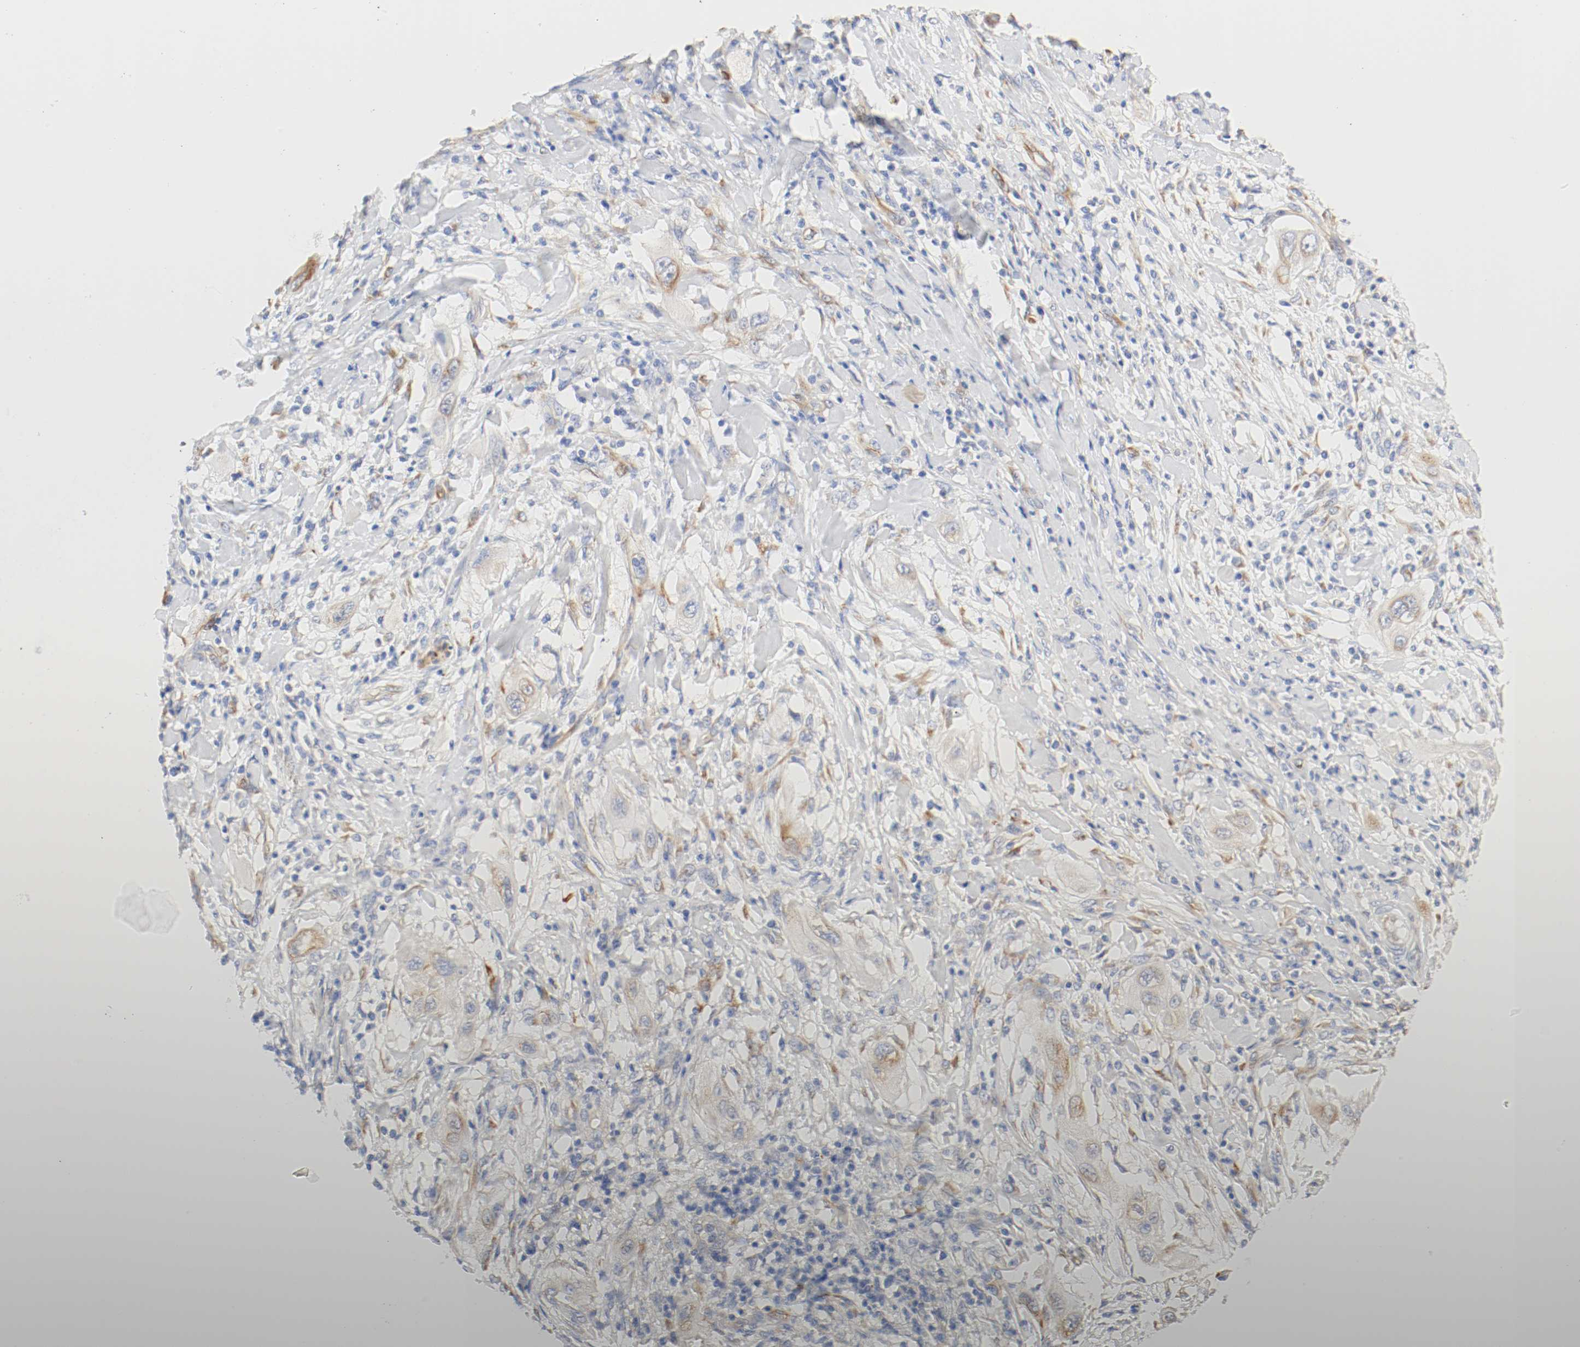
{"staining": {"intensity": "moderate", "quantity": "<25%", "location": "cytoplasmic/membranous"}, "tissue": "lung cancer", "cell_type": "Tumor cells", "image_type": "cancer", "snomed": [{"axis": "morphology", "description": "Squamous cell carcinoma, NOS"}, {"axis": "topography", "description": "Lung"}], "caption": "Immunohistochemical staining of lung squamous cell carcinoma exhibits low levels of moderate cytoplasmic/membranous protein expression in approximately <25% of tumor cells.", "gene": "GIT1", "patient": {"sex": "female", "age": 47}}